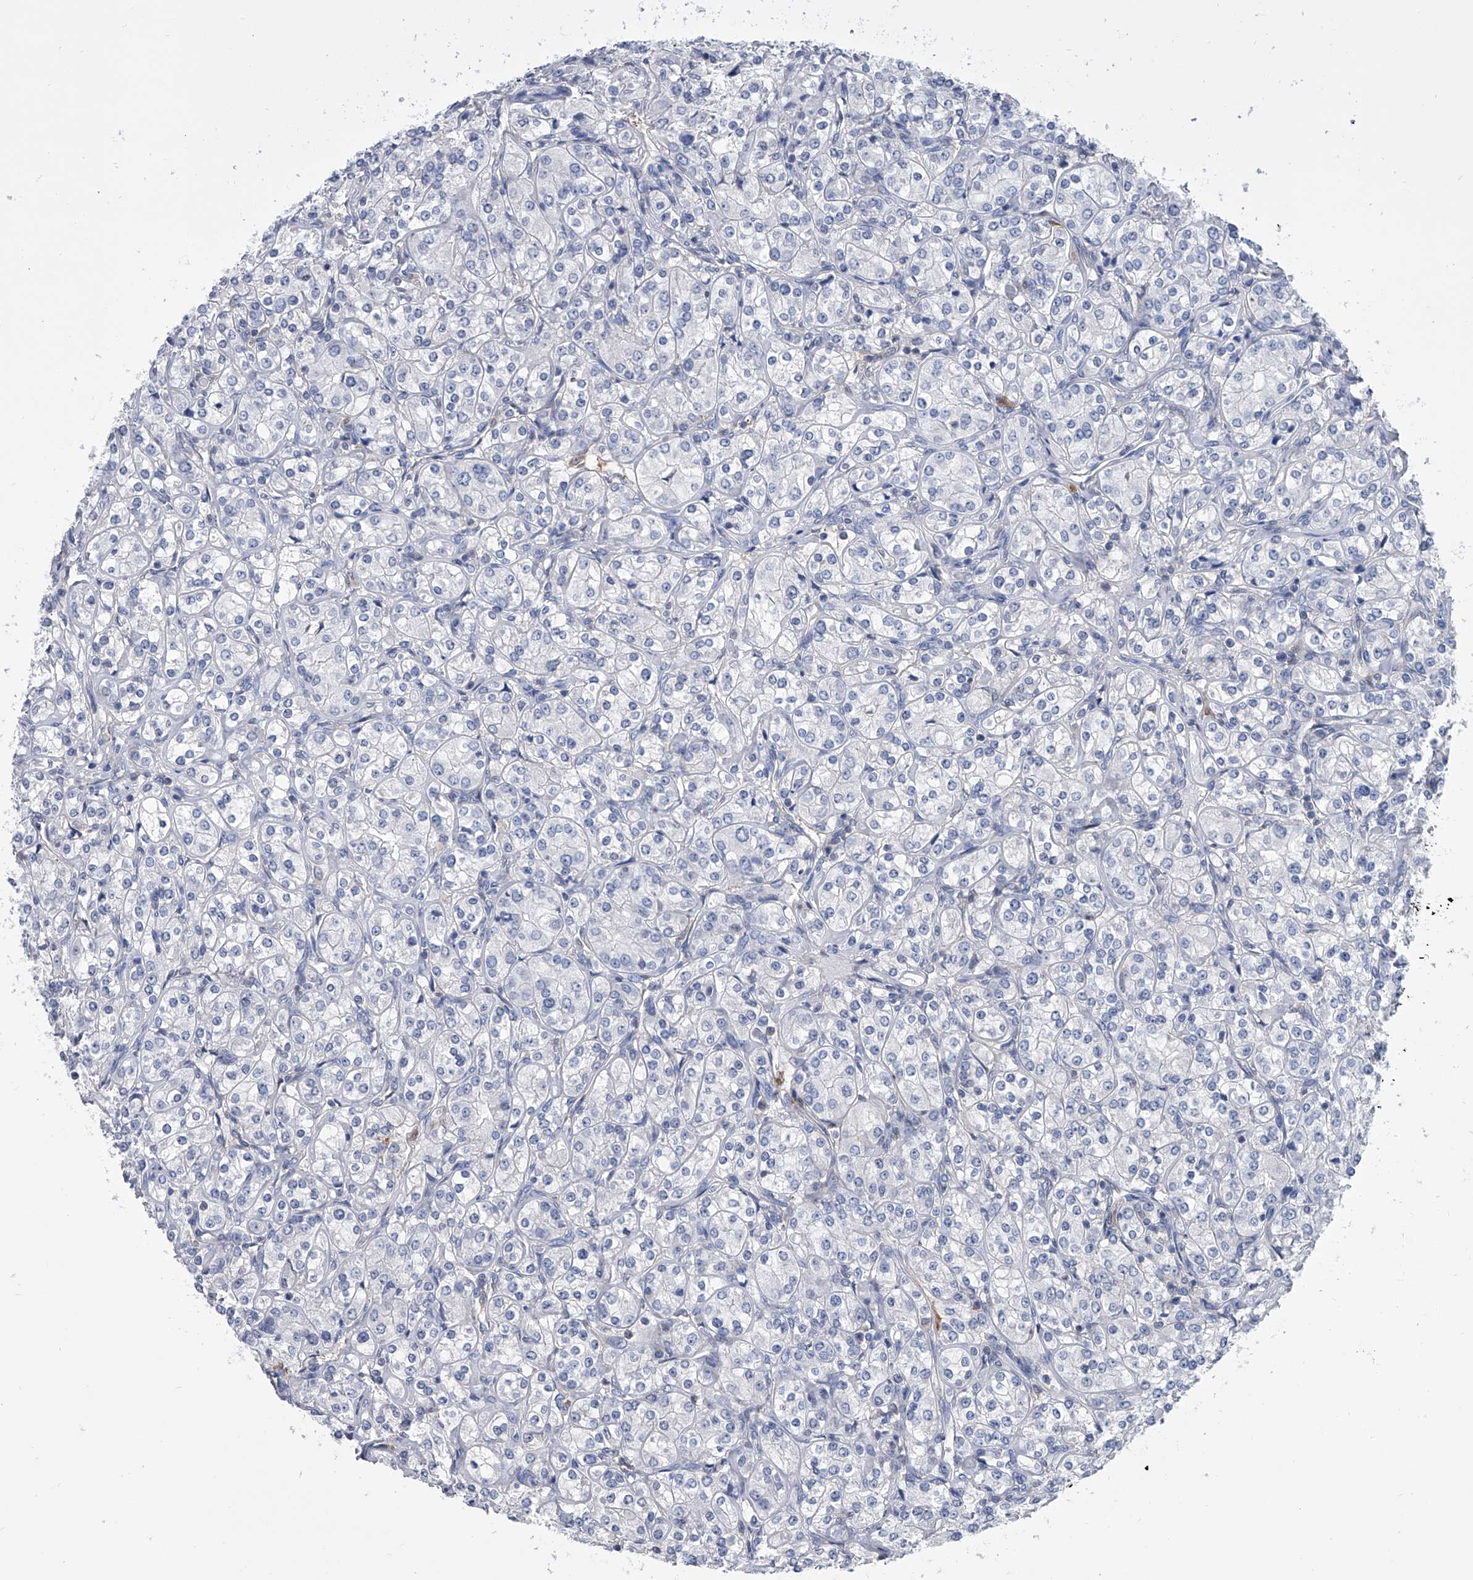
{"staining": {"intensity": "negative", "quantity": "none", "location": "none"}, "tissue": "renal cancer", "cell_type": "Tumor cells", "image_type": "cancer", "snomed": [{"axis": "morphology", "description": "Adenocarcinoma, NOS"}, {"axis": "topography", "description": "Kidney"}], "caption": "Renal cancer (adenocarcinoma) stained for a protein using immunohistochemistry exhibits no positivity tumor cells.", "gene": "SERPINB9", "patient": {"sex": "male", "age": 77}}